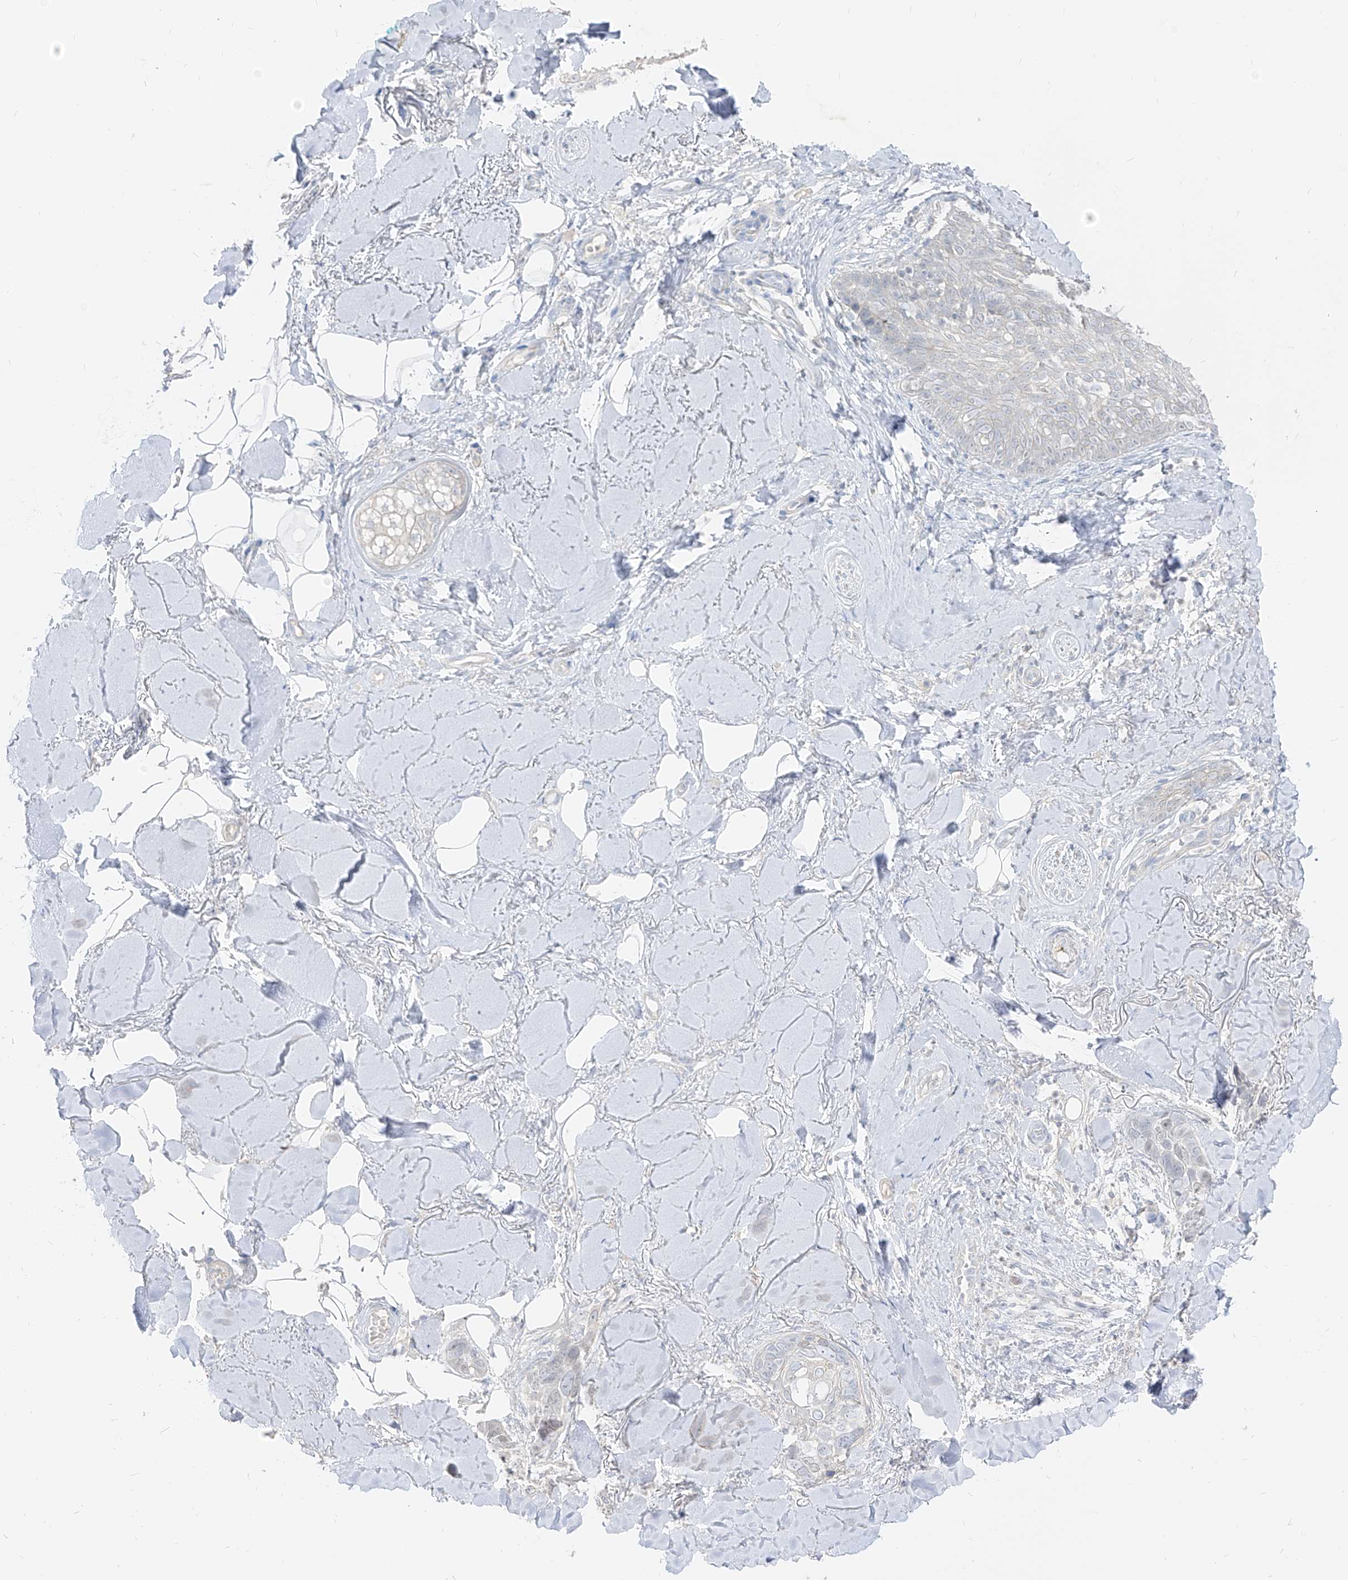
{"staining": {"intensity": "negative", "quantity": "none", "location": "none"}, "tissue": "skin cancer", "cell_type": "Tumor cells", "image_type": "cancer", "snomed": [{"axis": "morphology", "description": "Basal cell carcinoma"}, {"axis": "topography", "description": "Skin"}], "caption": "DAB immunohistochemical staining of skin basal cell carcinoma shows no significant expression in tumor cells.", "gene": "RBFOX3", "patient": {"sex": "female", "age": 82}}